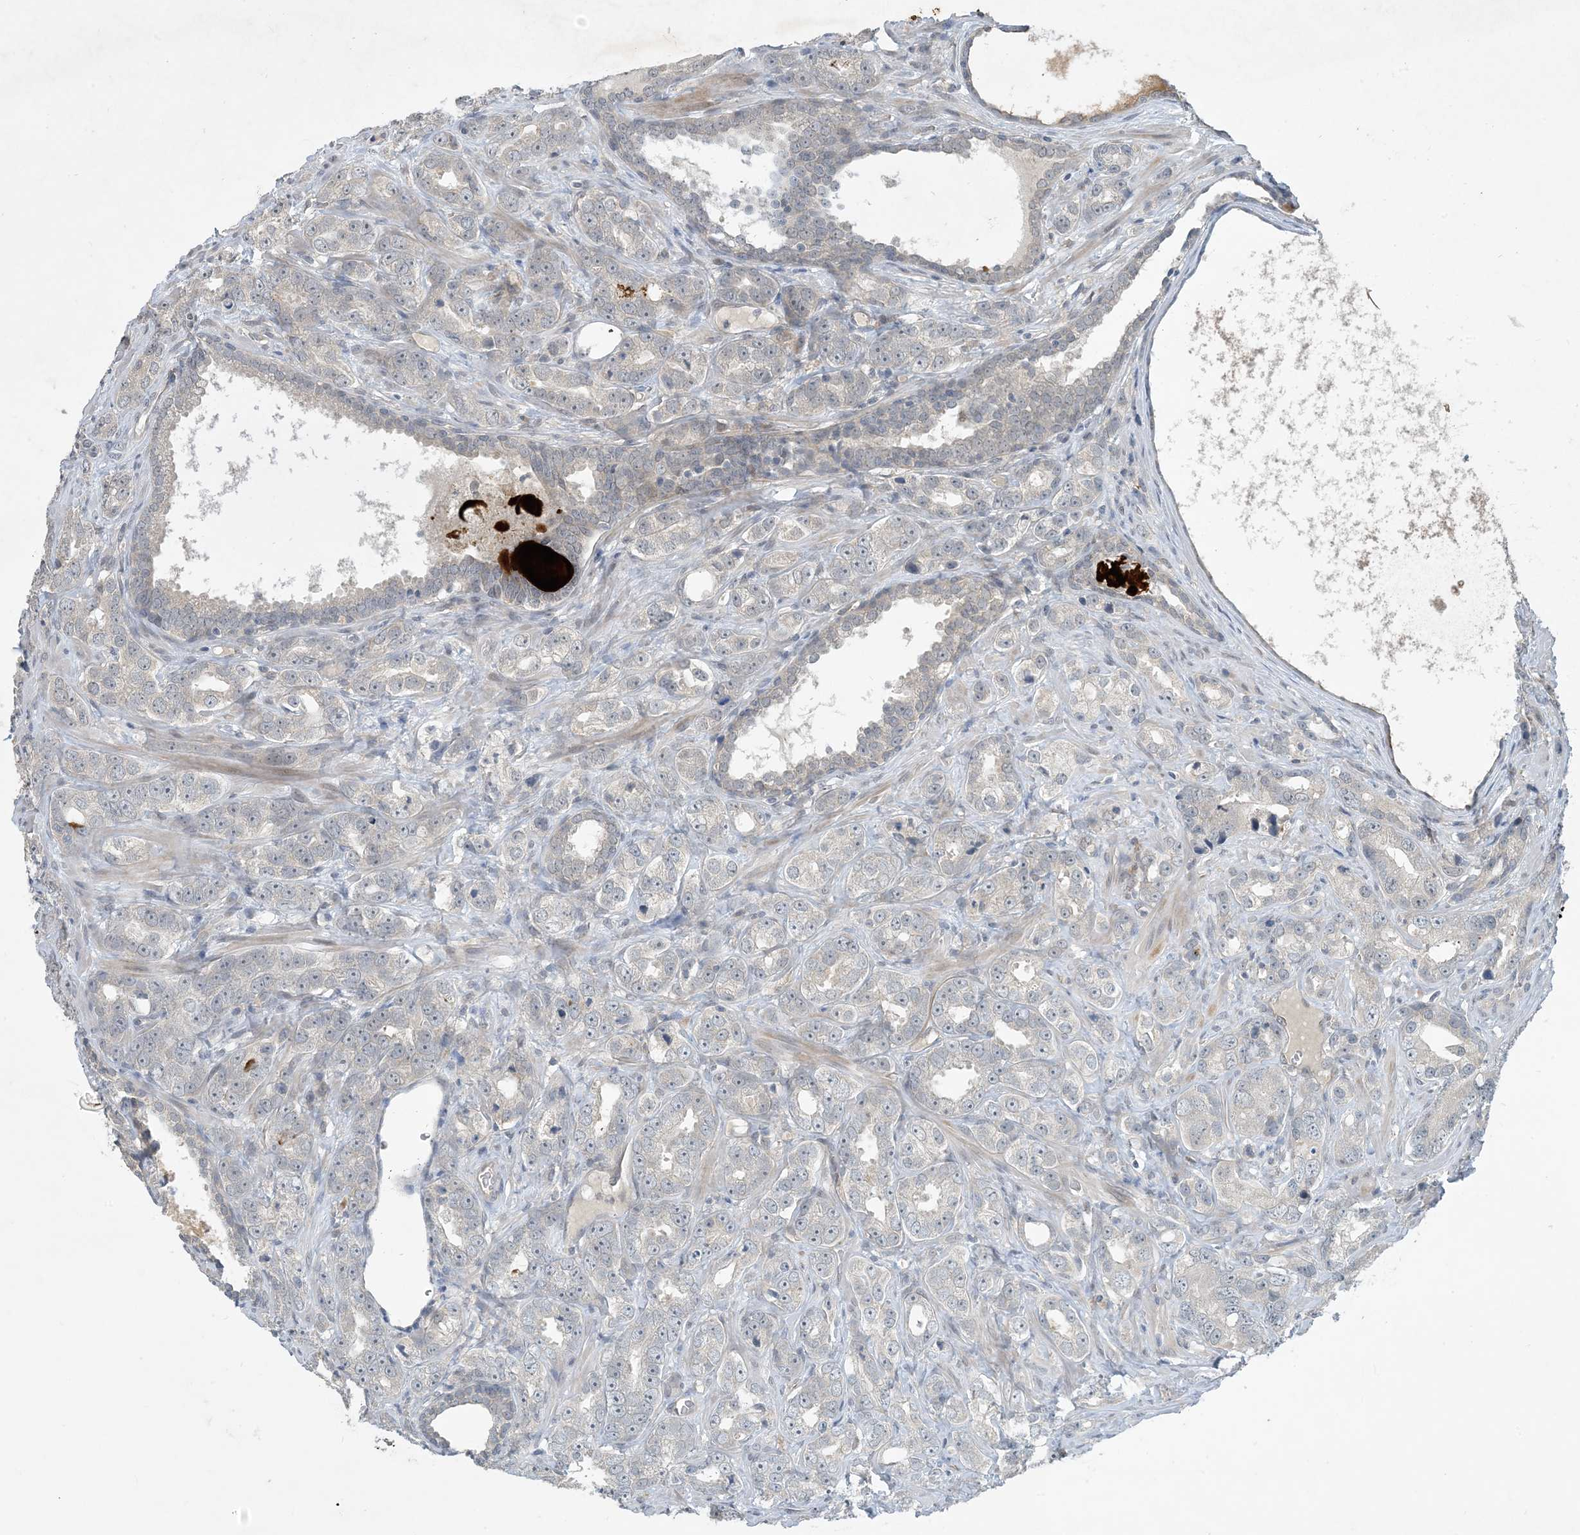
{"staining": {"intensity": "negative", "quantity": "none", "location": "none"}, "tissue": "prostate cancer", "cell_type": "Tumor cells", "image_type": "cancer", "snomed": [{"axis": "morphology", "description": "Adenocarcinoma, High grade"}, {"axis": "topography", "description": "Prostate"}], "caption": "High magnification brightfield microscopy of prostate high-grade adenocarcinoma stained with DAB (3,3'-diaminobenzidine) (brown) and counterstained with hematoxylin (blue): tumor cells show no significant expression.", "gene": "CDS1", "patient": {"sex": "male", "age": 62}}